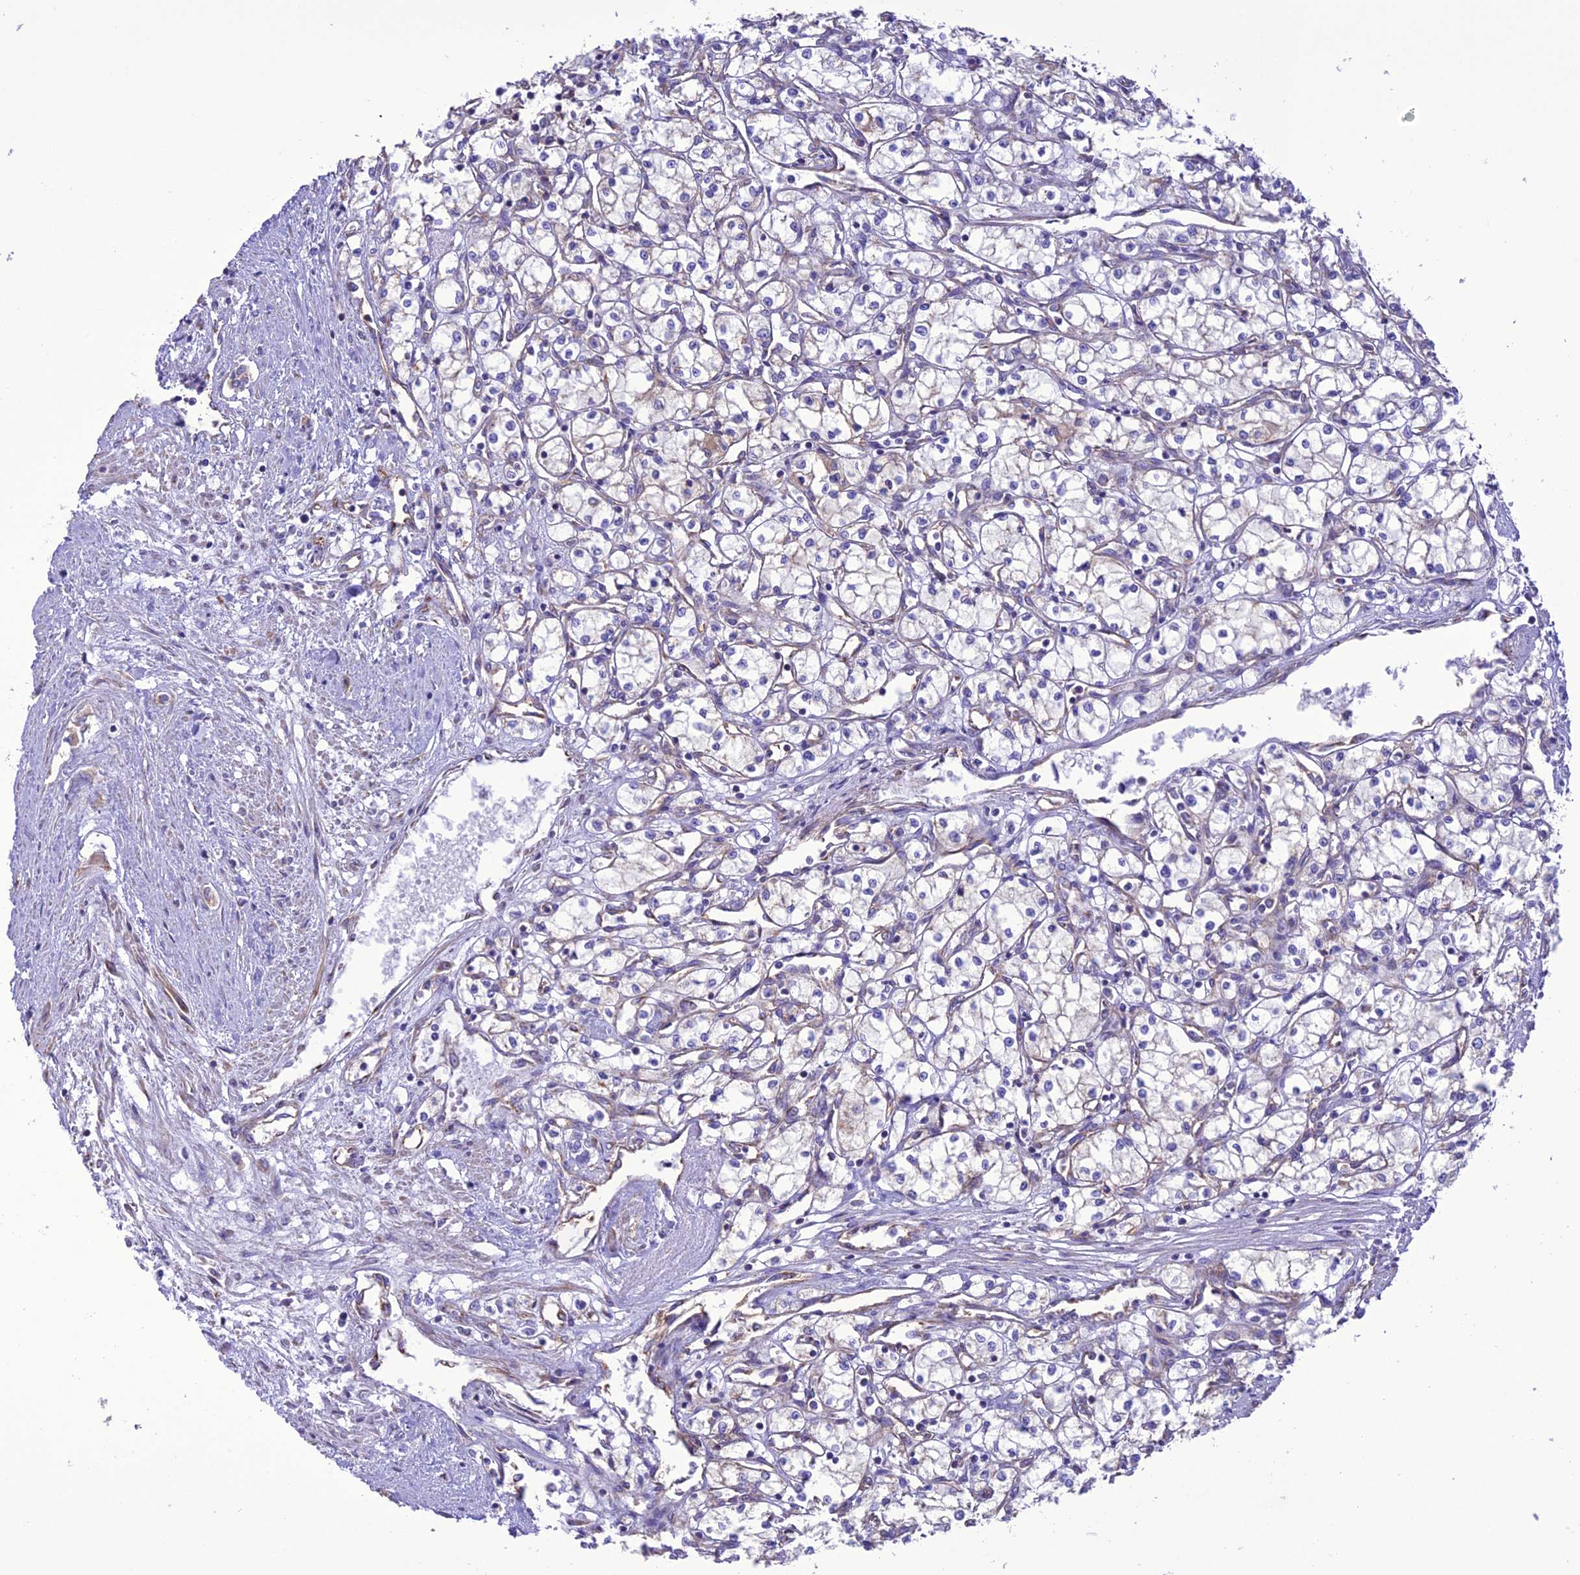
{"staining": {"intensity": "negative", "quantity": "none", "location": "none"}, "tissue": "renal cancer", "cell_type": "Tumor cells", "image_type": "cancer", "snomed": [{"axis": "morphology", "description": "Adenocarcinoma, NOS"}, {"axis": "topography", "description": "Kidney"}], "caption": "DAB immunohistochemical staining of renal adenocarcinoma demonstrates no significant staining in tumor cells.", "gene": "MAP3K12", "patient": {"sex": "male", "age": 59}}